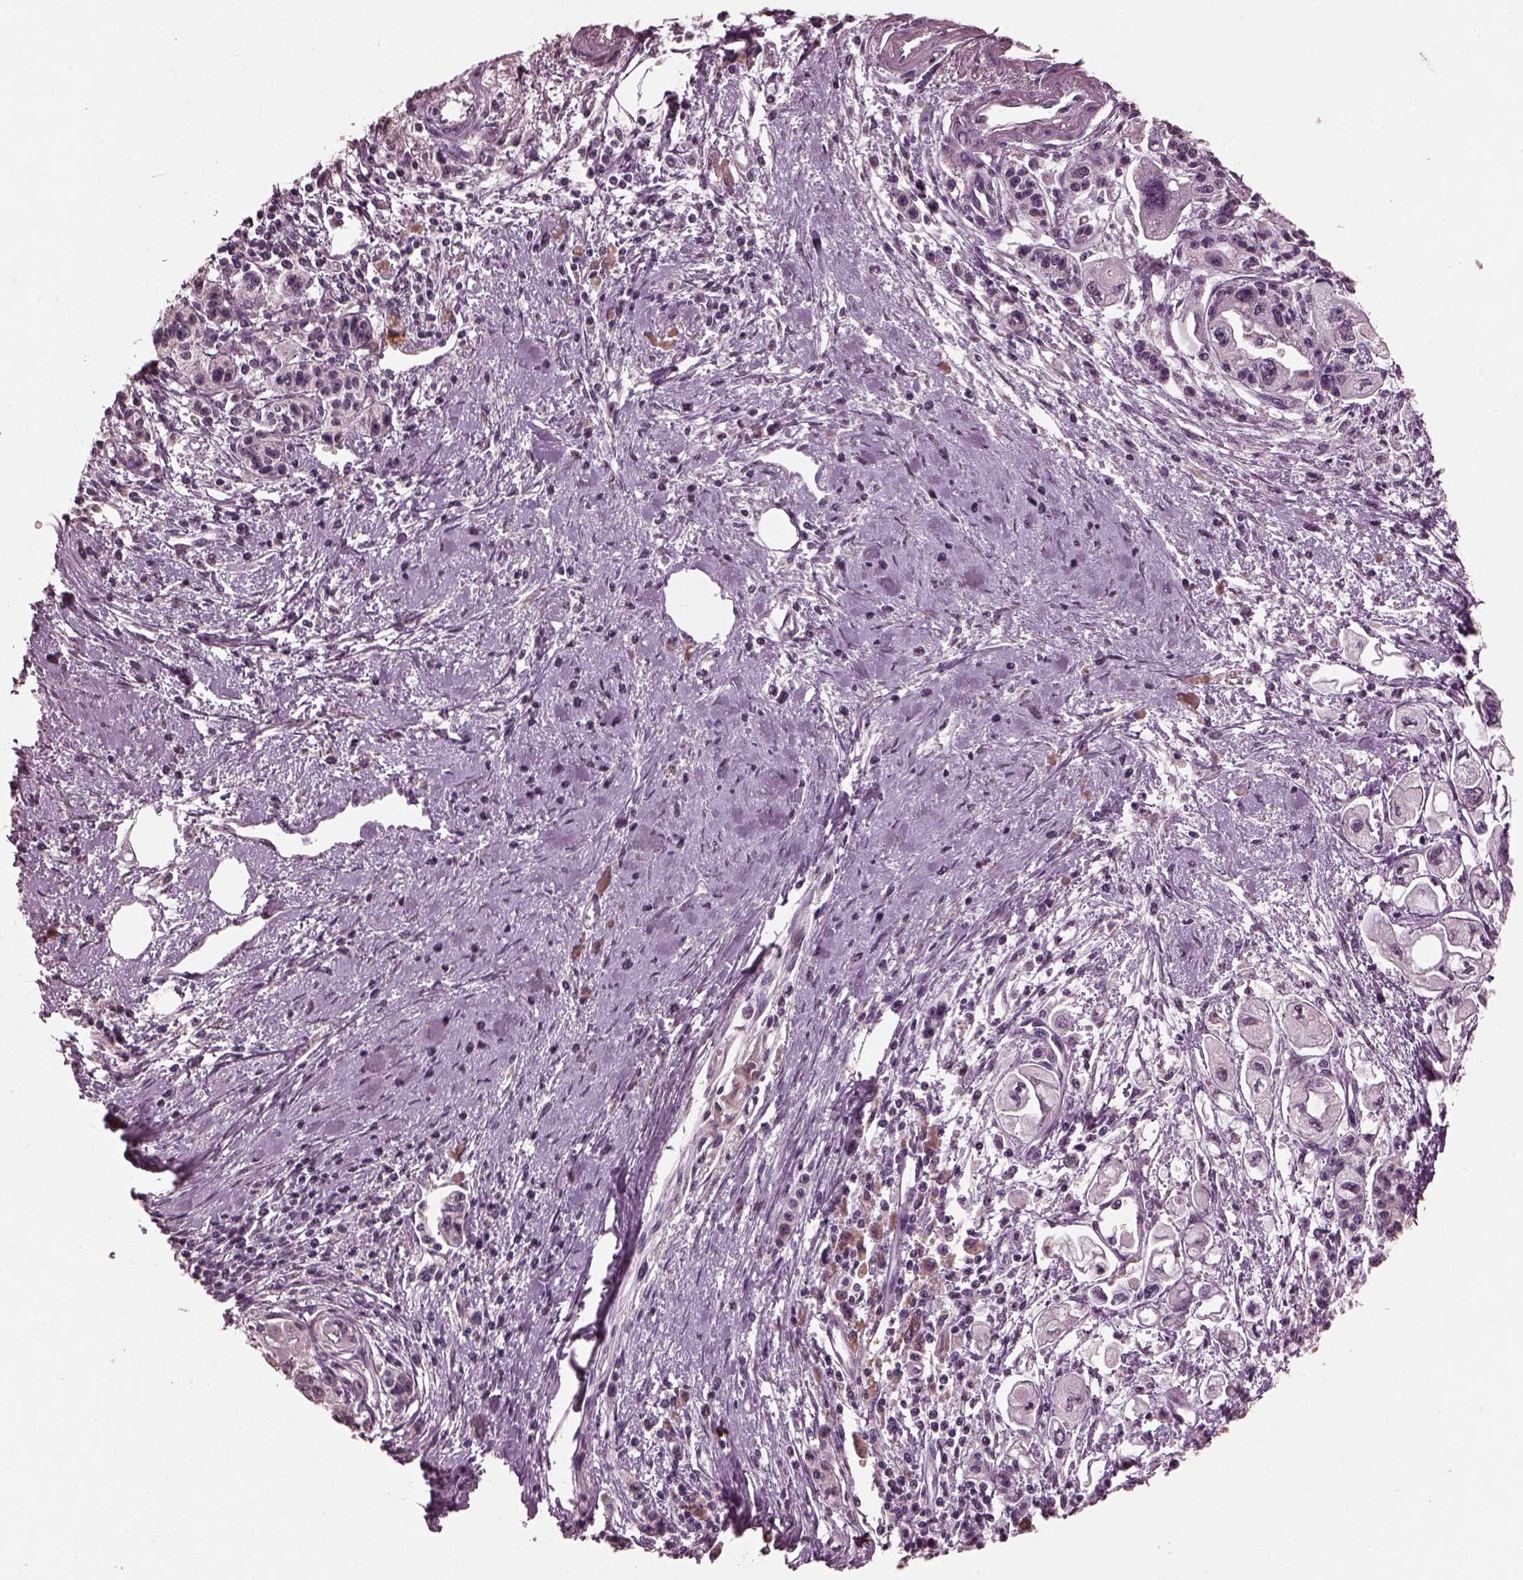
{"staining": {"intensity": "negative", "quantity": "none", "location": "none"}, "tissue": "pancreatic cancer", "cell_type": "Tumor cells", "image_type": "cancer", "snomed": [{"axis": "morphology", "description": "Adenocarcinoma, NOS"}, {"axis": "topography", "description": "Pancreas"}], "caption": "Pancreatic cancer stained for a protein using immunohistochemistry (IHC) displays no staining tumor cells.", "gene": "IL18RAP", "patient": {"sex": "male", "age": 70}}